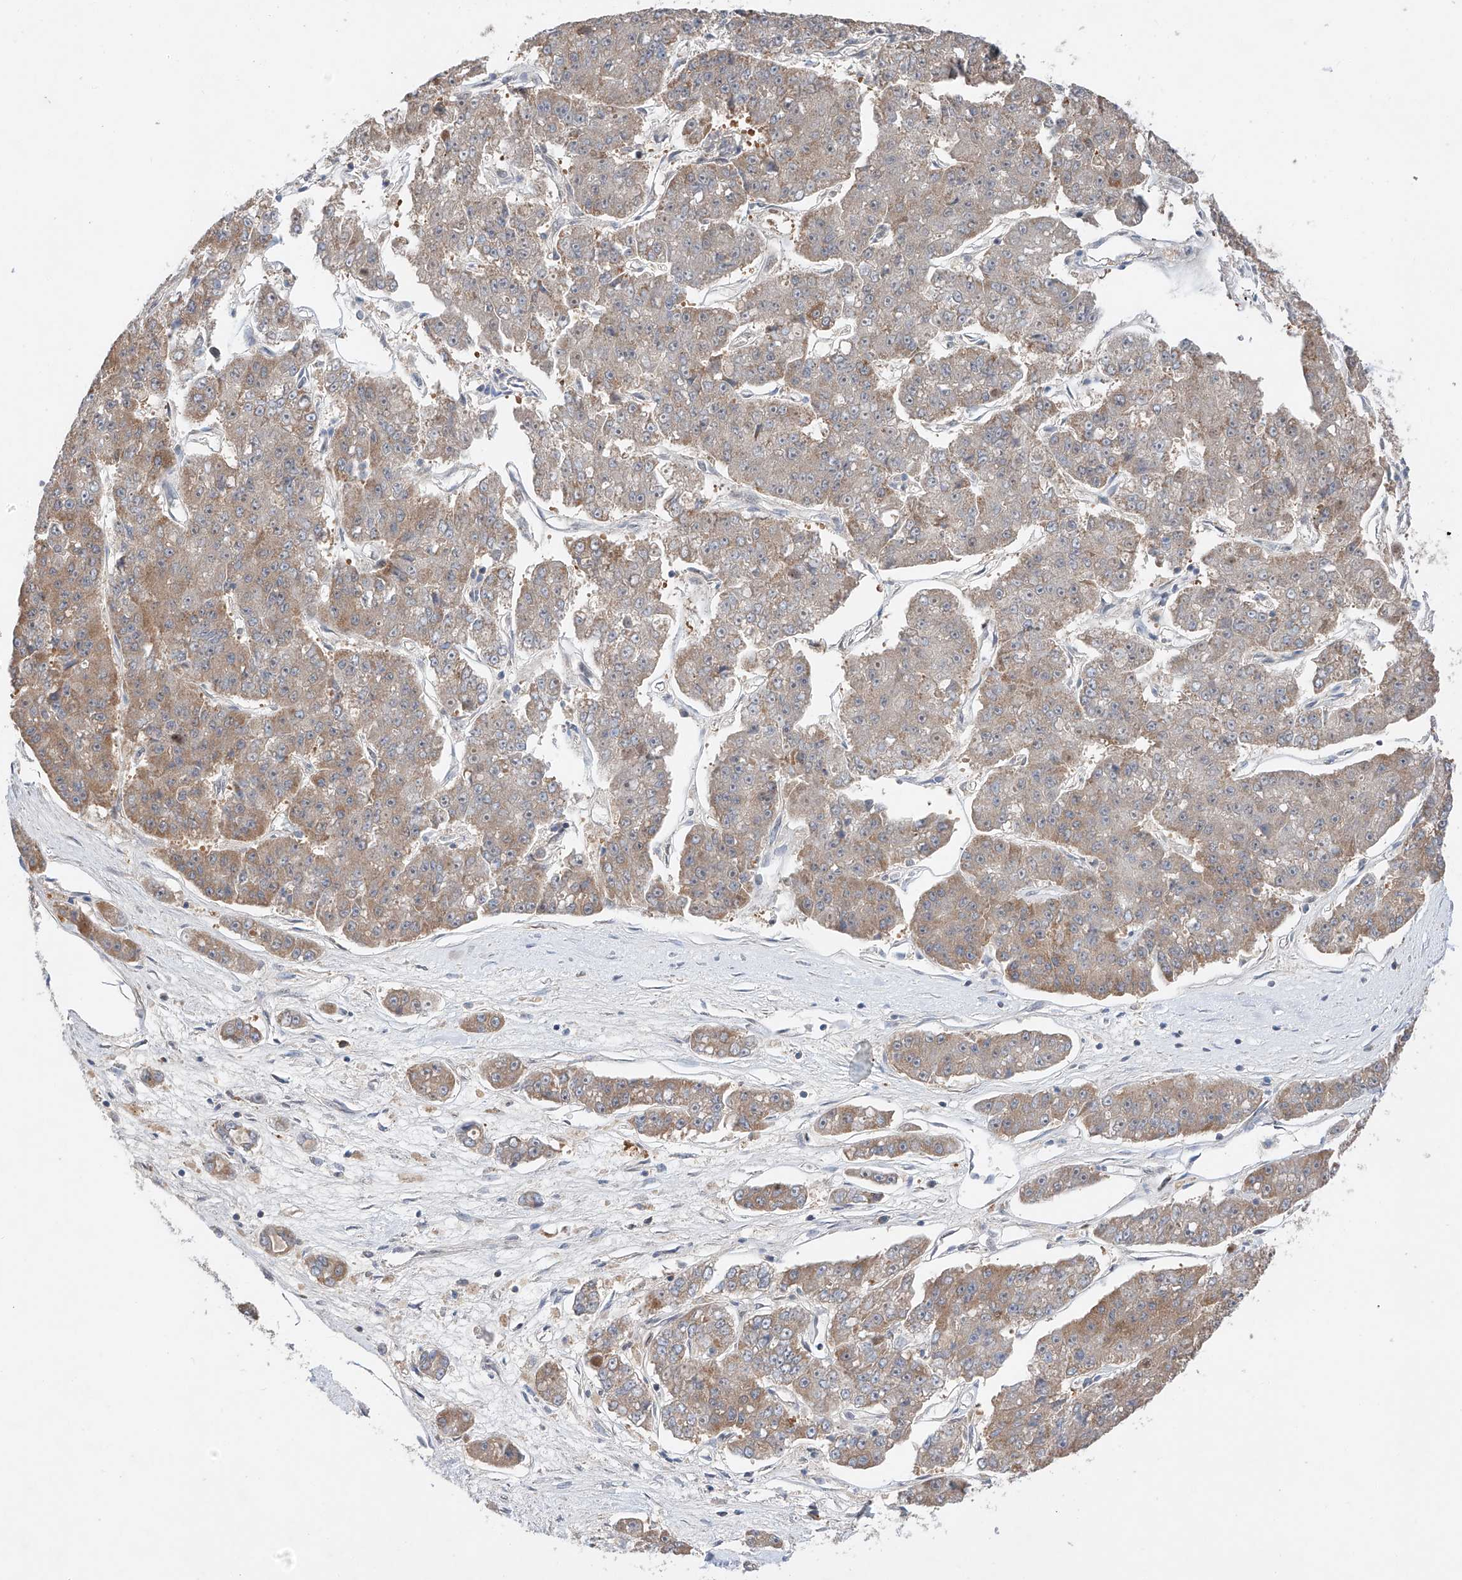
{"staining": {"intensity": "moderate", "quantity": "25%-75%", "location": "cytoplasmic/membranous"}, "tissue": "pancreatic cancer", "cell_type": "Tumor cells", "image_type": "cancer", "snomed": [{"axis": "morphology", "description": "Adenocarcinoma, NOS"}, {"axis": "topography", "description": "Pancreas"}], "caption": "Immunohistochemical staining of human adenocarcinoma (pancreatic) shows moderate cytoplasmic/membranous protein staining in about 25%-75% of tumor cells.", "gene": "RUSC1", "patient": {"sex": "male", "age": 50}}